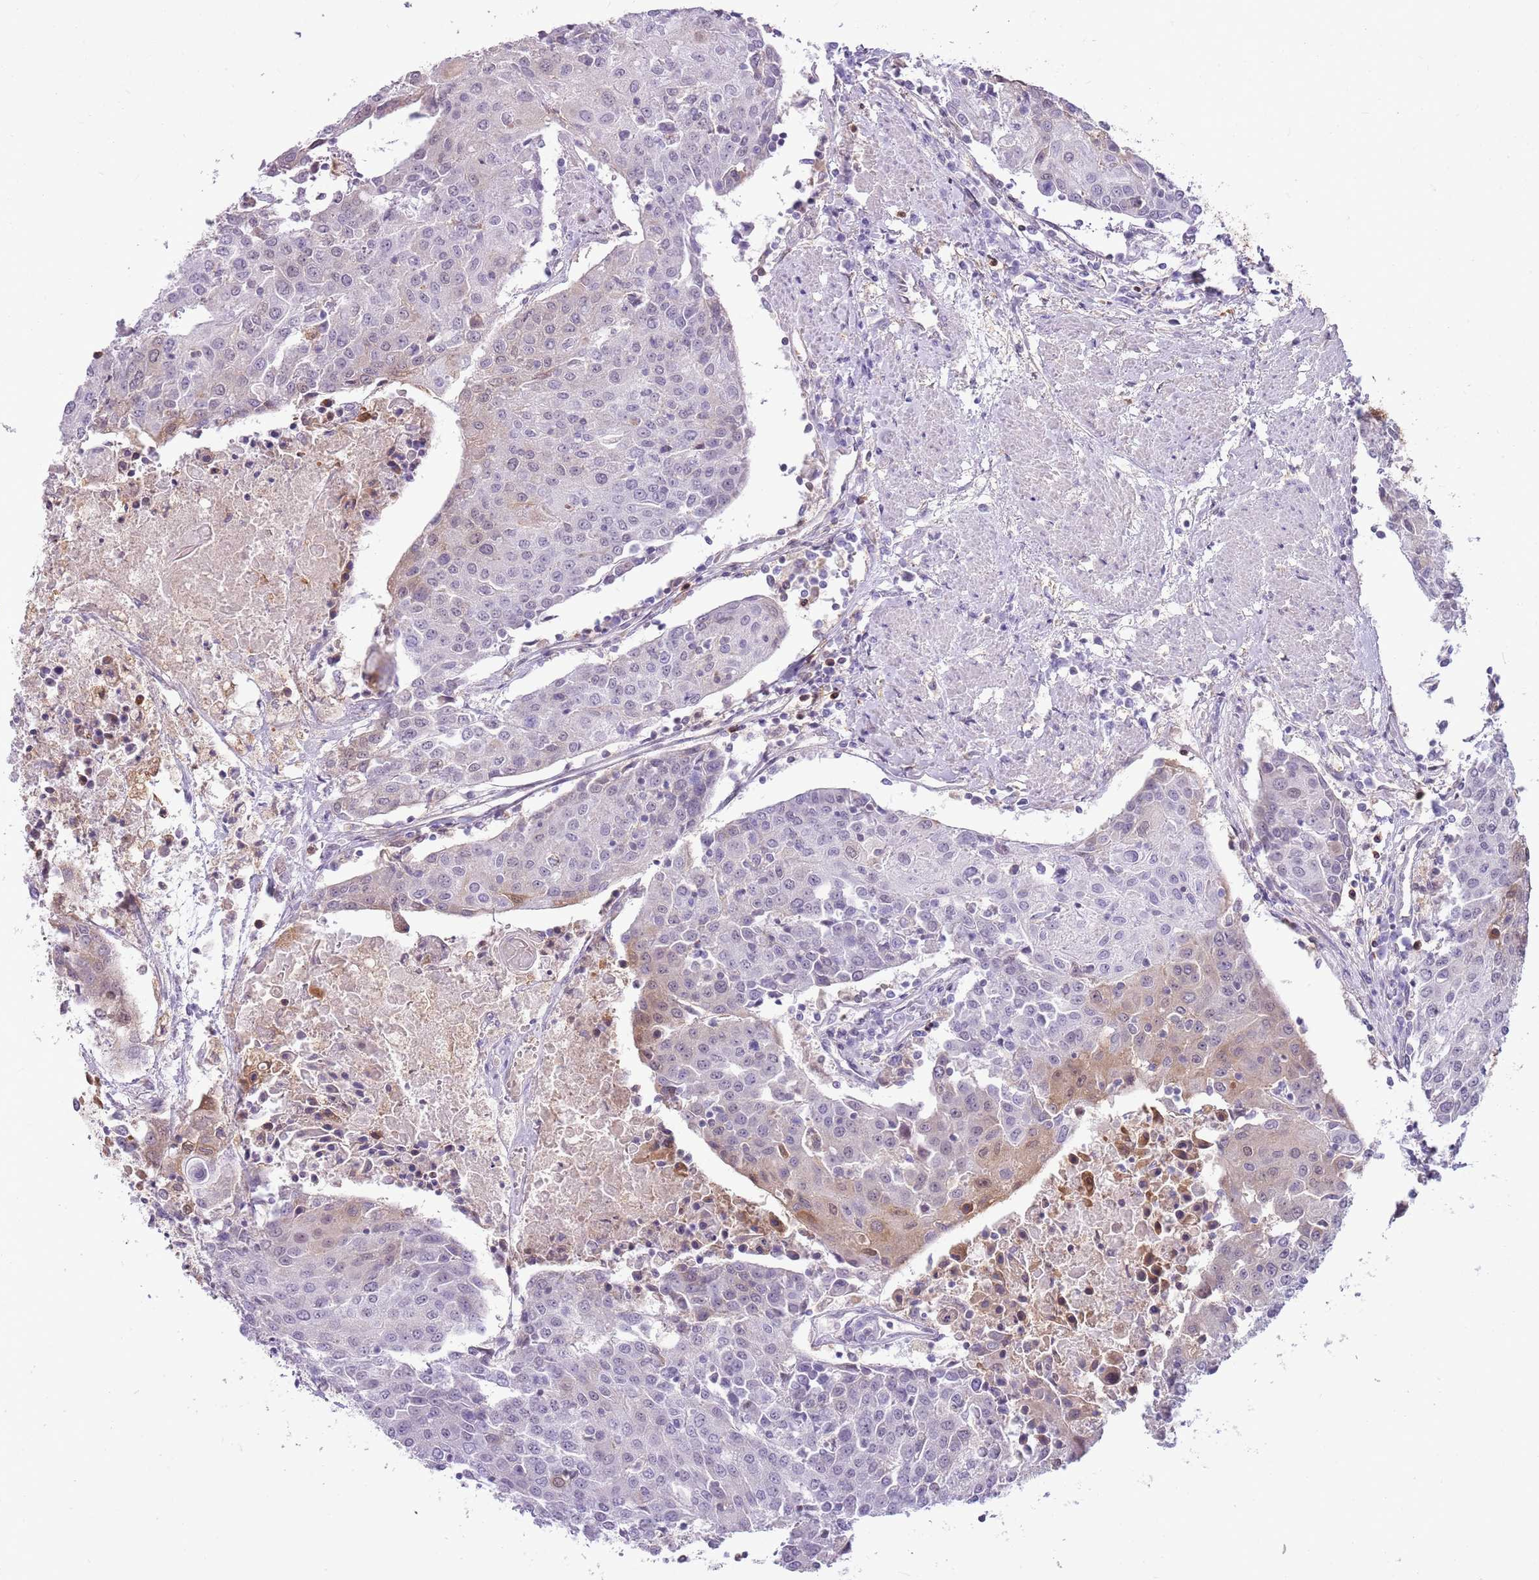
{"staining": {"intensity": "weak", "quantity": "<25%", "location": "nuclear"}, "tissue": "urothelial cancer", "cell_type": "Tumor cells", "image_type": "cancer", "snomed": [{"axis": "morphology", "description": "Urothelial carcinoma, High grade"}, {"axis": "topography", "description": "Urinary bladder"}], "caption": "Immunohistochemical staining of high-grade urothelial carcinoma demonstrates no significant staining in tumor cells.", "gene": "DHX32", "patient": {"sex": "female", "age": 85}}